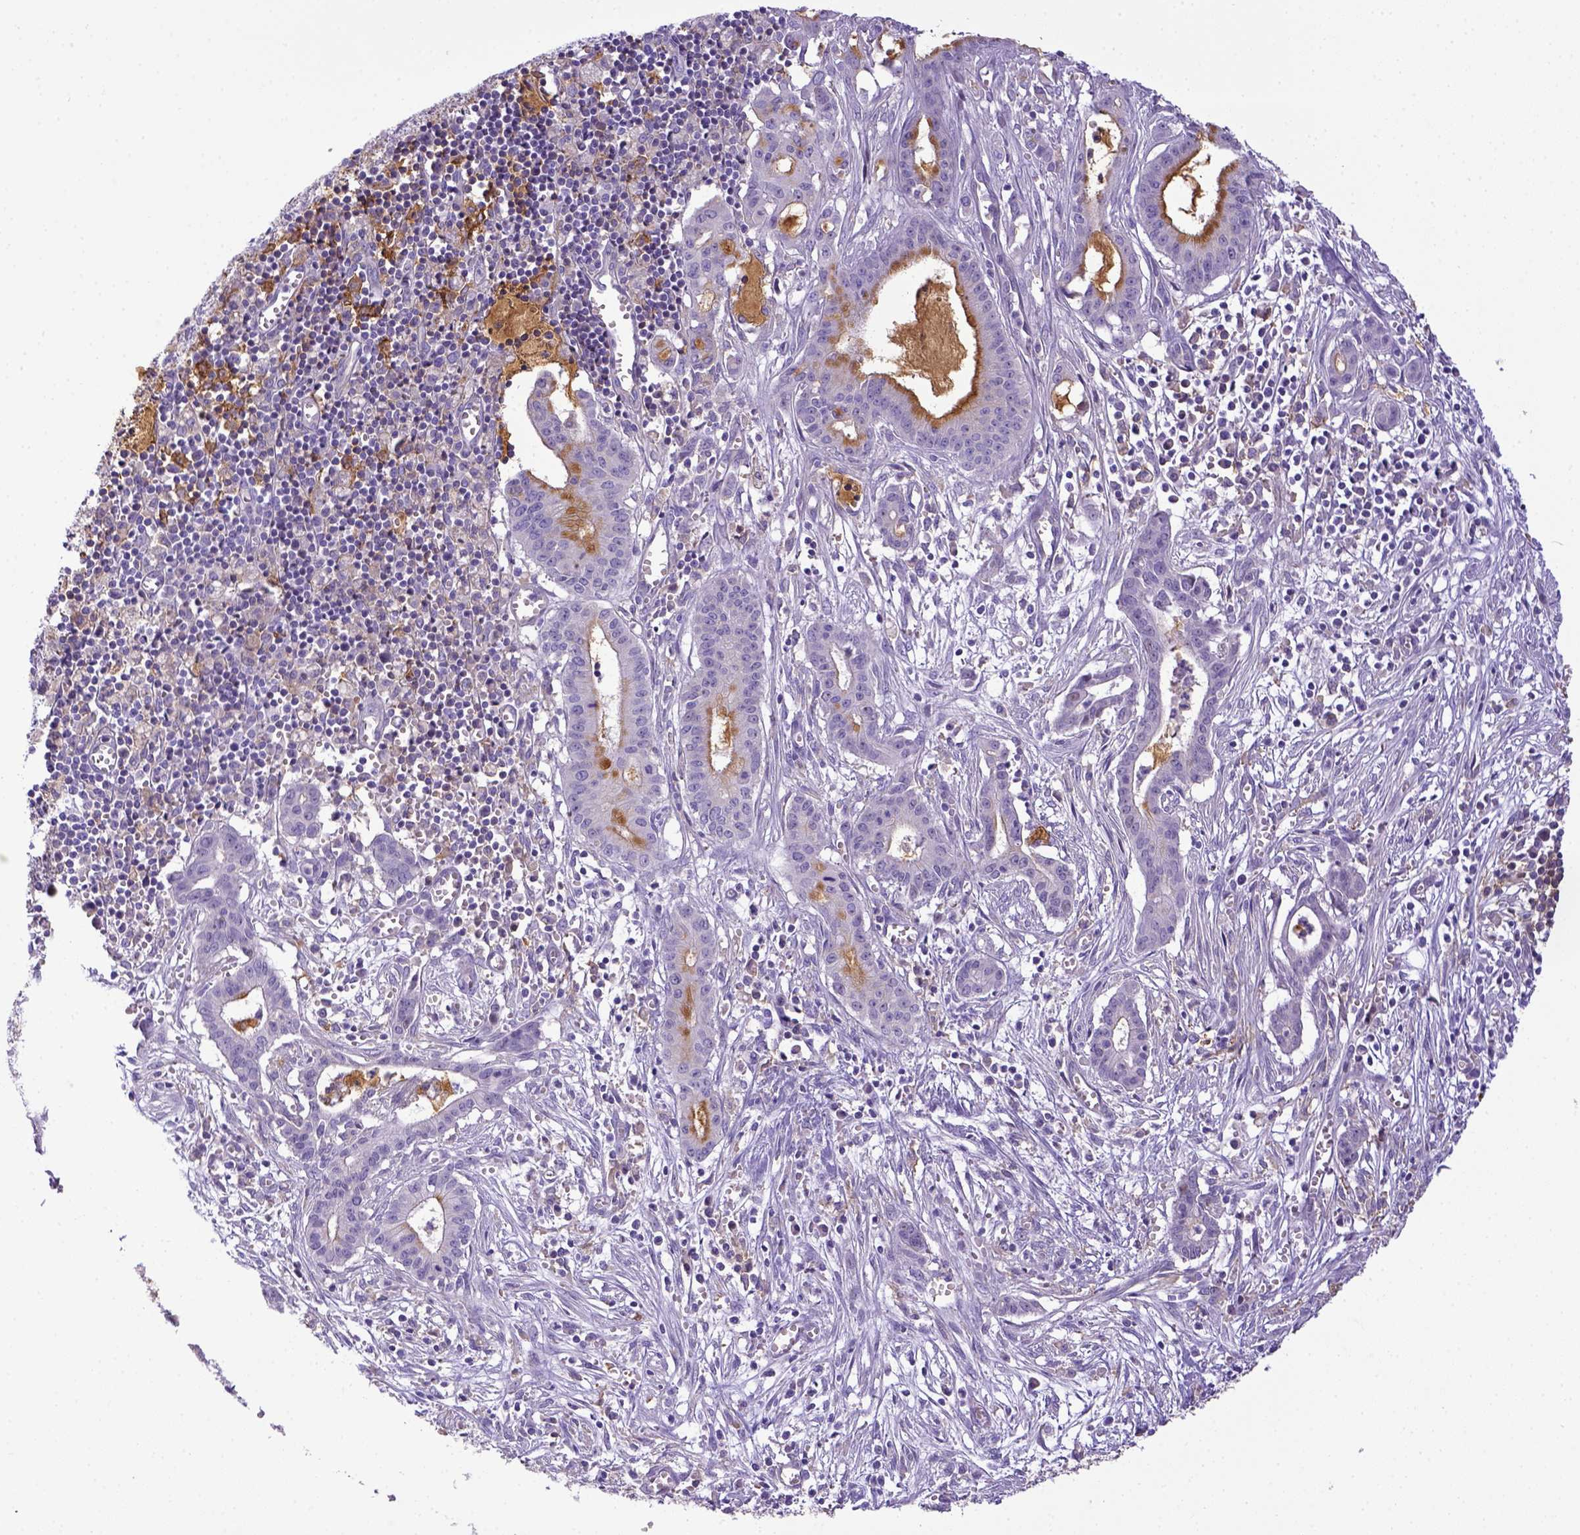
{"staining": {"intensity": "negative", "quantity": "none", "location": "none"}, "tissue": "pancreatic cancer", "cell_type": "Tumor cells", "image_type": "cancer", "snomed": [{"axis": "morphology", "description": "Adenocarcinoma, NOS"}, {"axis": "topography", "description": "Pancreas"}], "caption": "There is no significant staining in tumor cells of pancreatic cancer (adenocarcinoma).", "gene": "CD40", "patient": {"sex": "male", "age": 48}}